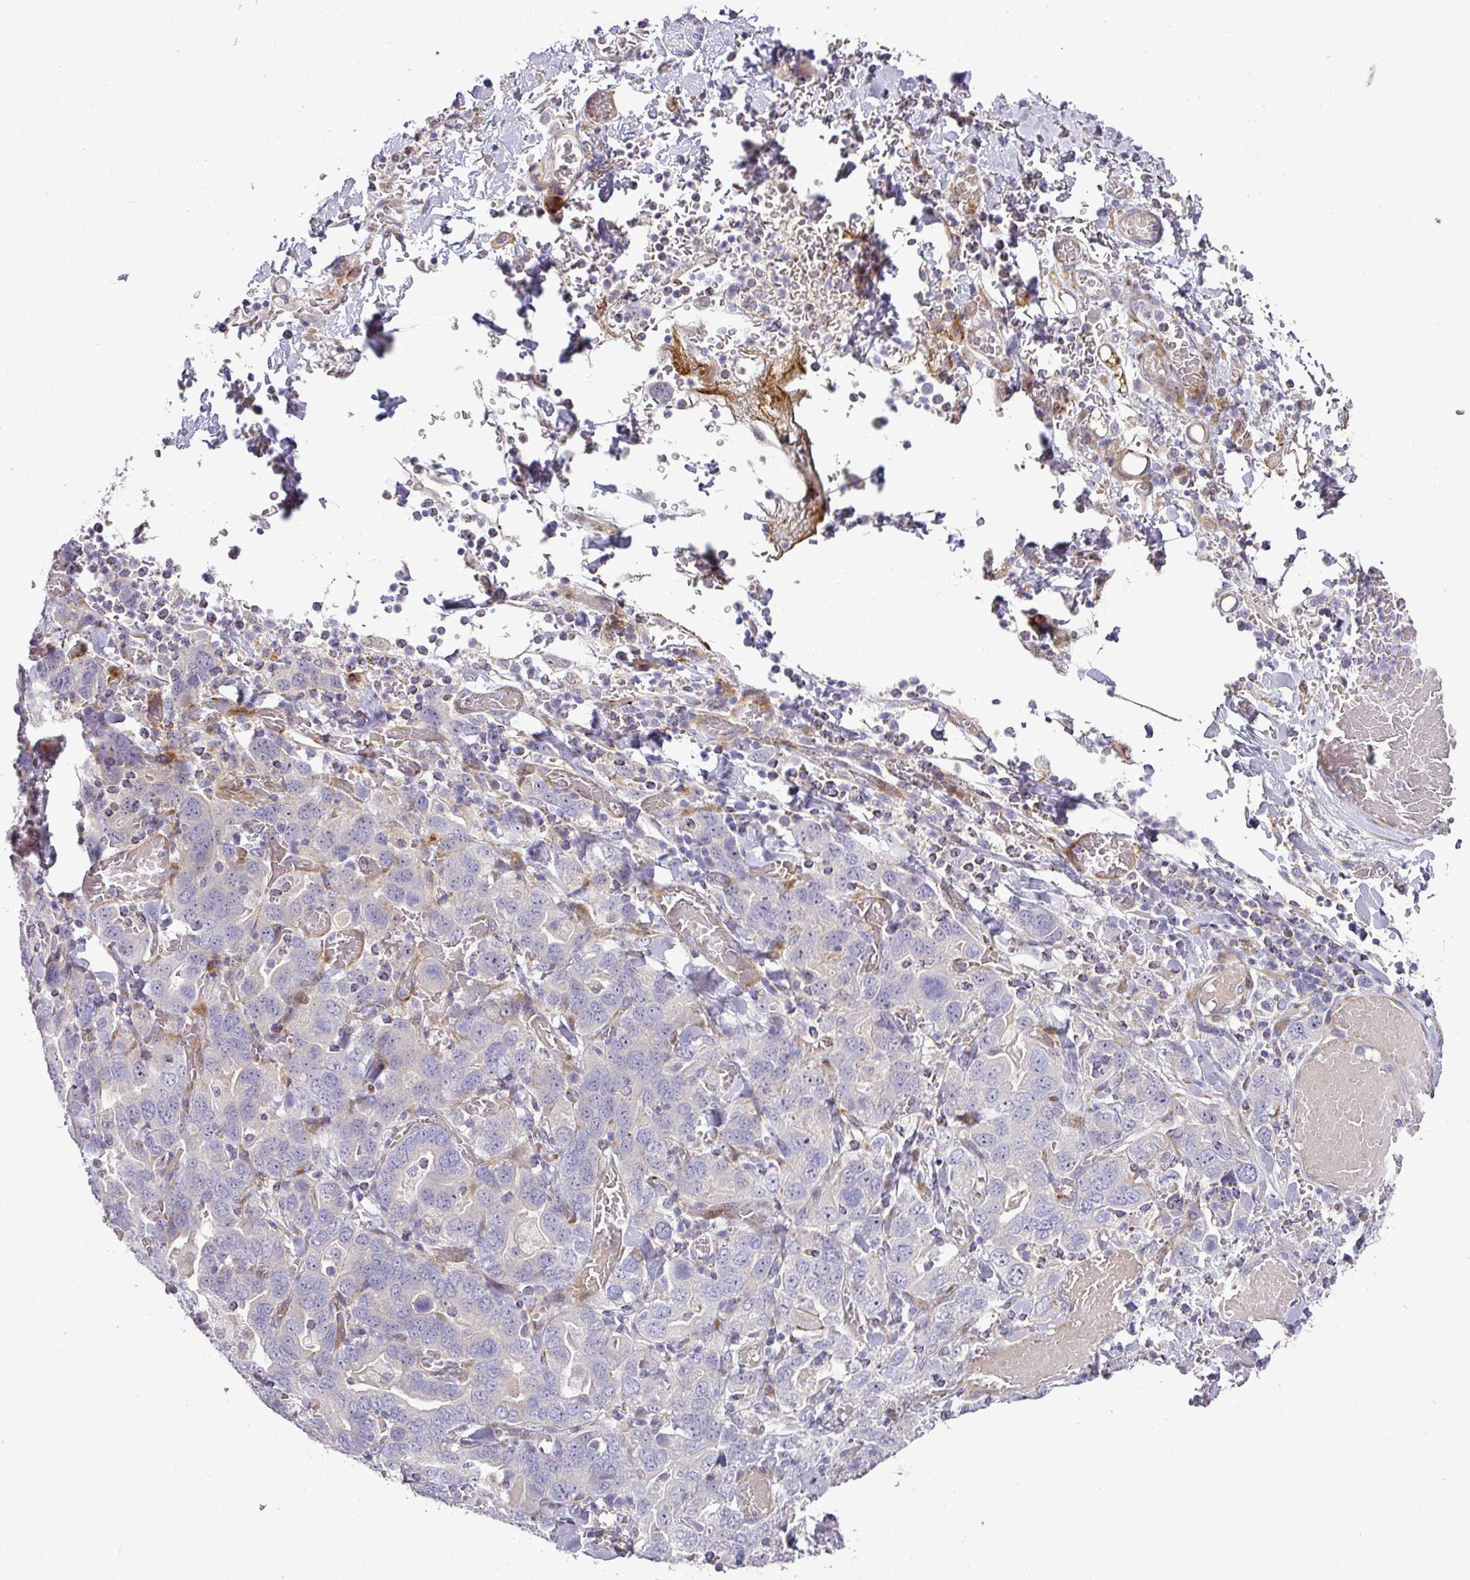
{"staining": {"intensity": "negative", "quantity": "none", "location": "none"}, "tissue": "stomach cancer", "cell_type": "Tumor cells", "image_type": "cancer", "snomed": [{"axis": "morphology", "description": "Adenocarcinoma, NOS"}, {"axis": "topography", "description": "Stomach, upper"}, {"axis": "topography", "description": "Stomach"}], "caption": "IHC histopathology image of human adenocarcinoma (stomach) stained for a protein (brown), which demonstrates no expression in tumor cells.", "gene": "ATP6V1F", "patient": {"sex": "male", "age": 62}}